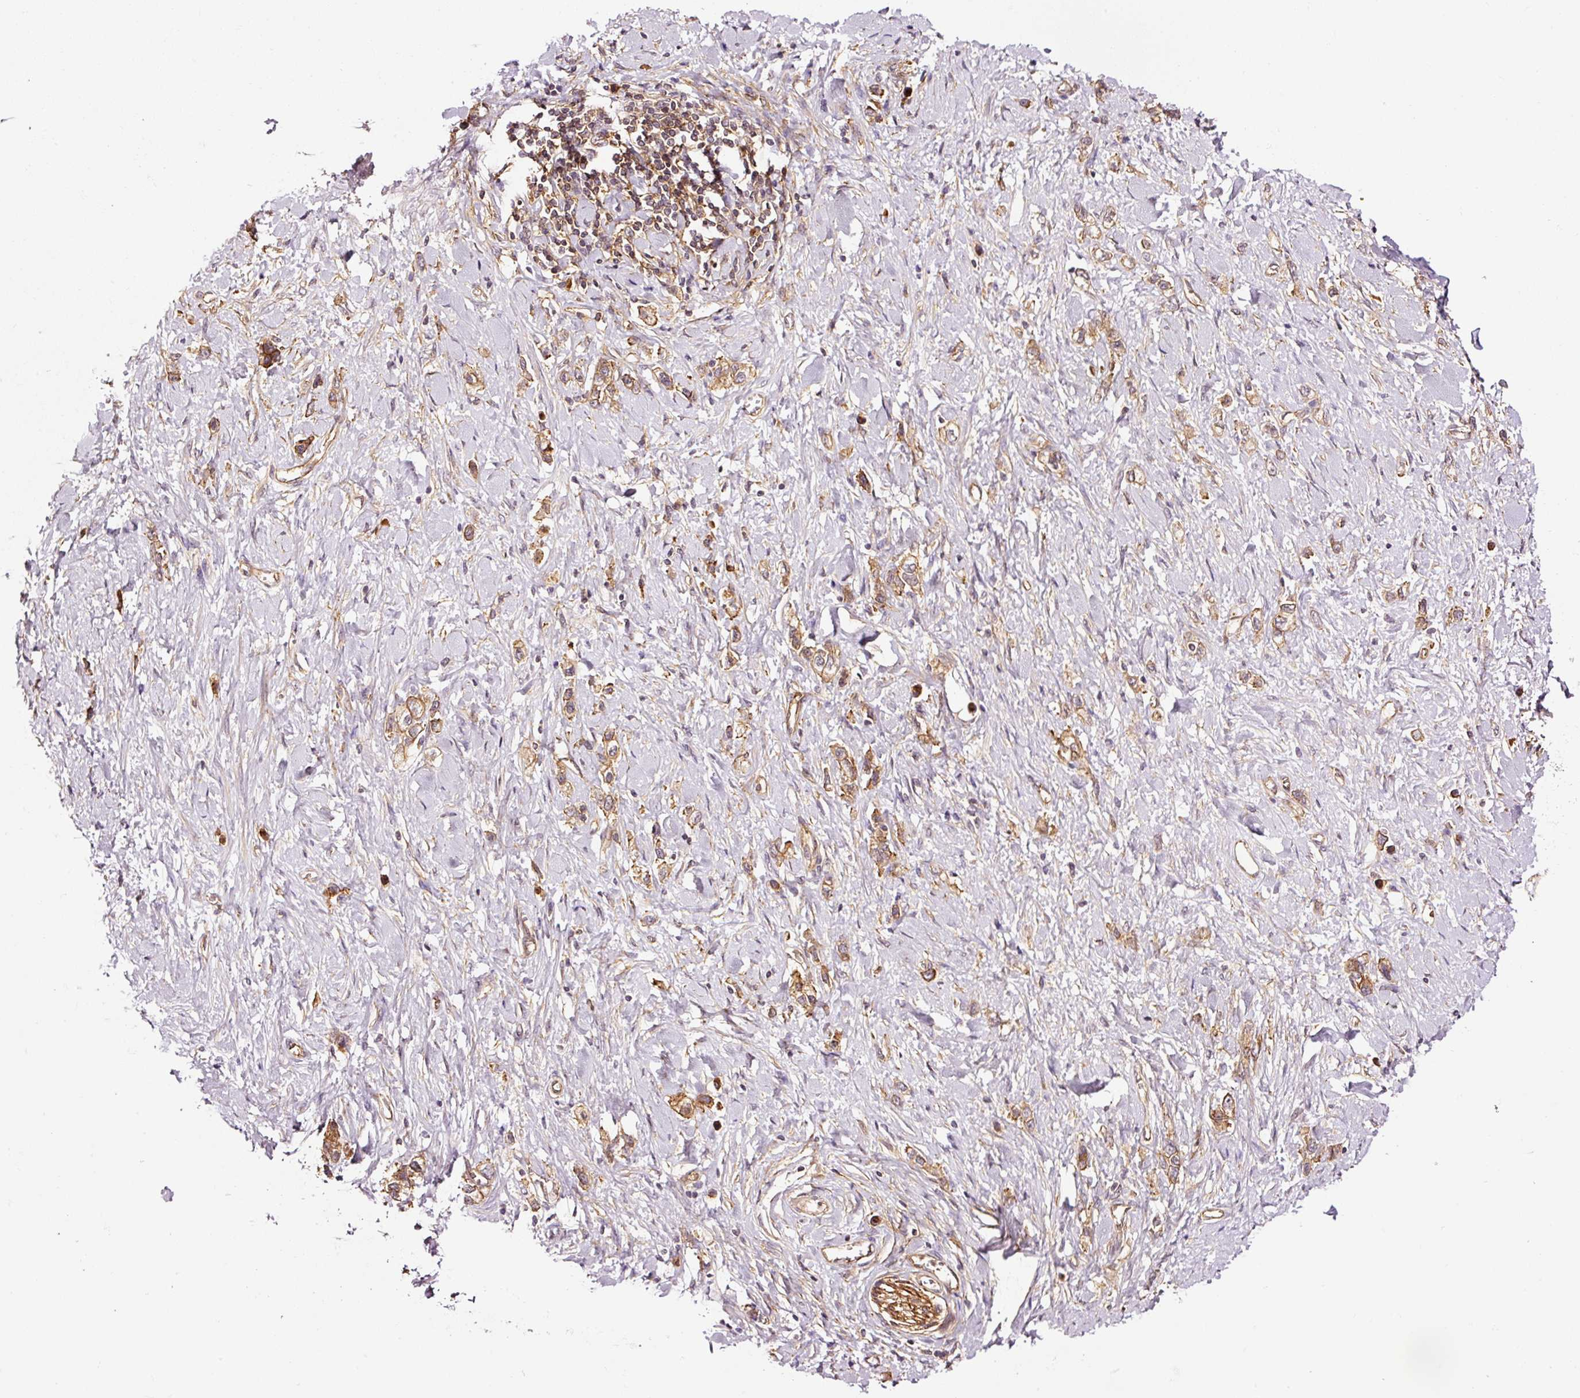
{"staining": {"intensity": "moderate", "quantity": ">75%", "location": "cytoplasmic/membranous"}, "tissue": "stomach cancer", "cell_type": "Tumor cells", "image_type": "cancer", "snomed": [{"axis": "morphology", "description": "Normal tissue, NOS"}, {"axis": "morphology", "description": "Adenocarcinoma, NOS"}, {"axis": "topography", "description": "Stomach, upper"}, {"axis": "topography", "description": "Stomach"}], "caption": "Stomach cancer stained with immunohistochemistry (IHC) displays moderate cytoplasmic/membranous expression in approximately >75% of tumor cells. (IHC, brightfield microscopy, high magnification).", "gene": "METAP1", "patient": {"sex": "female", "age": 65}}